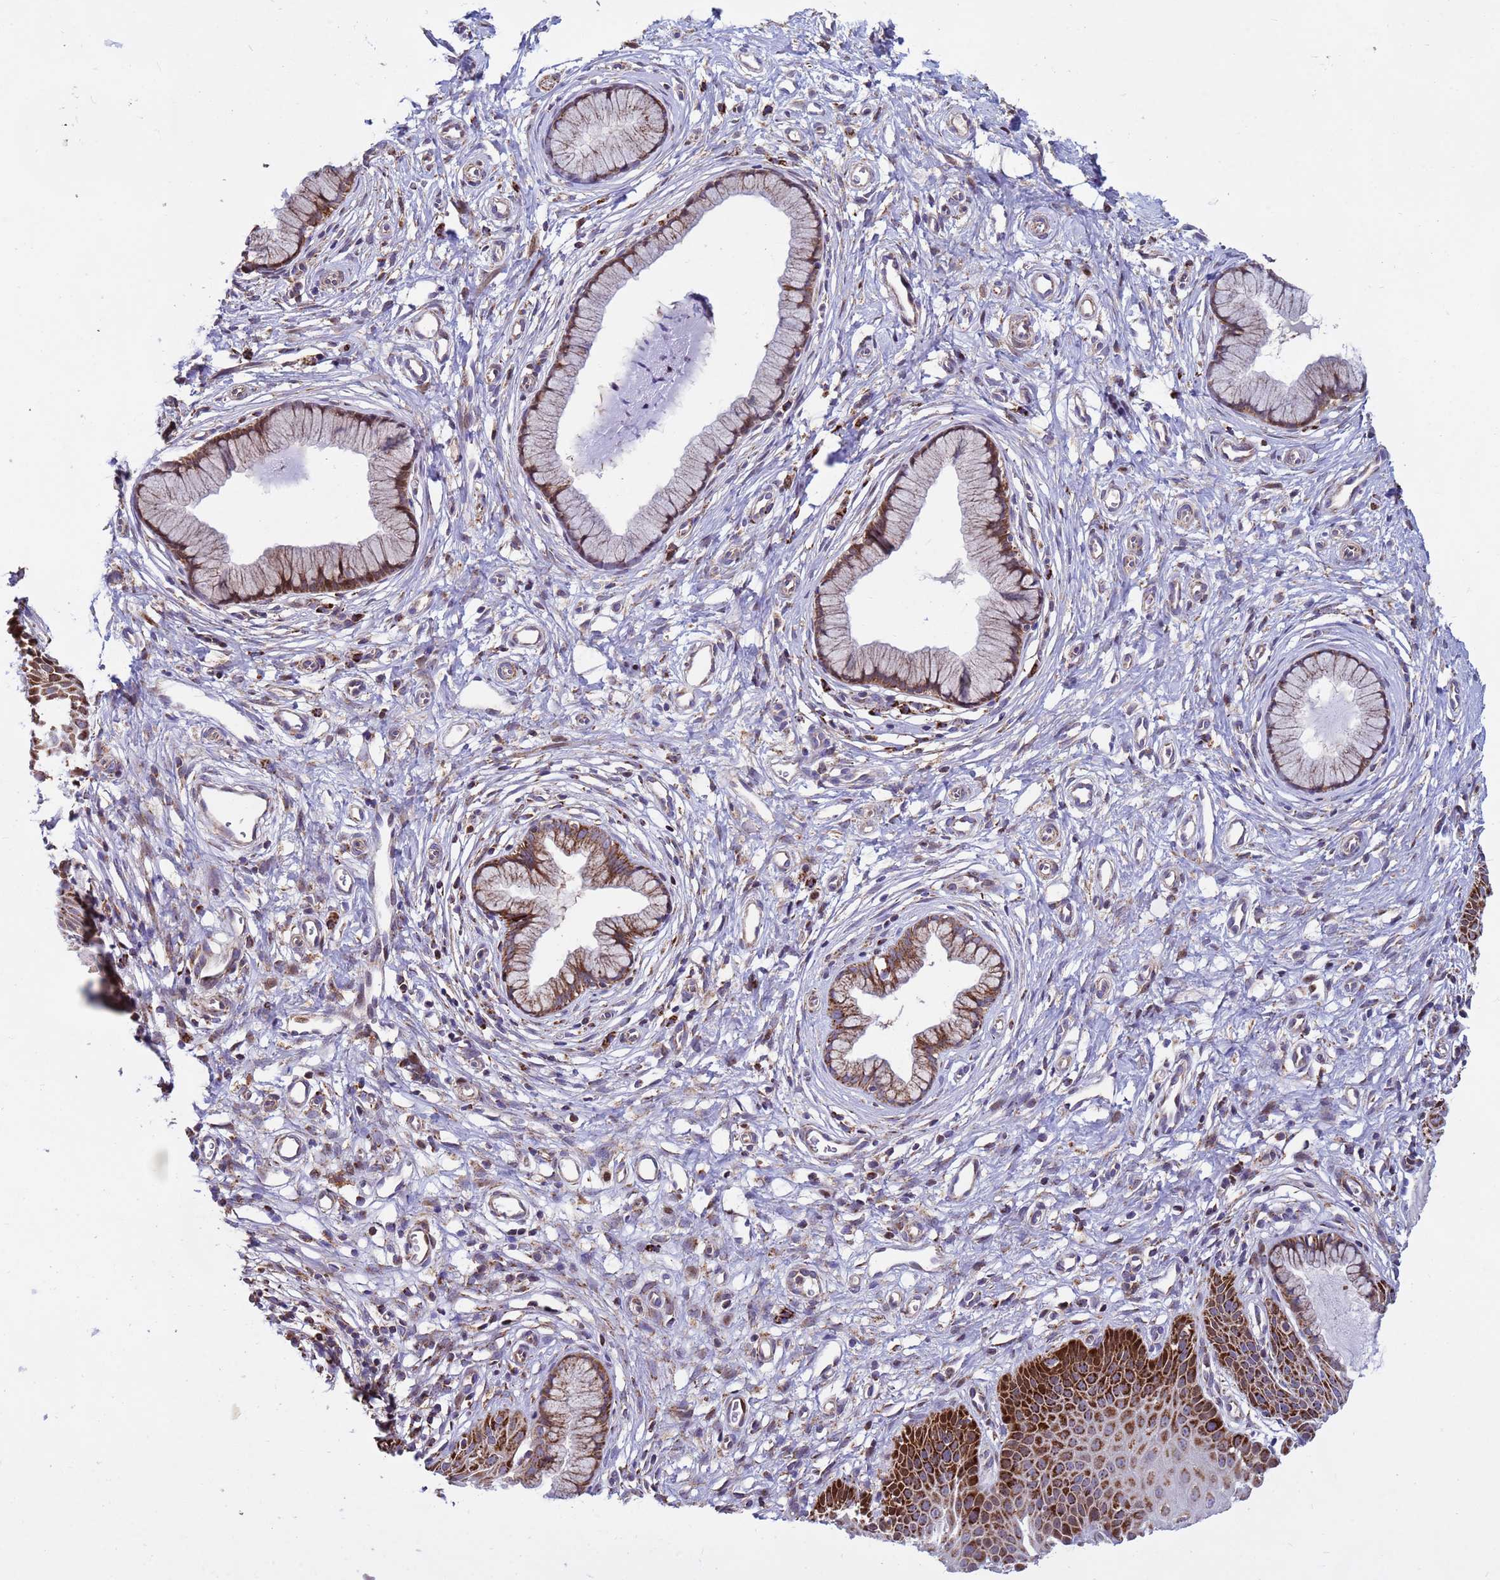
{"staining": {"intensity": "moderate", "quantity": ">75%", "location": "cytoplasmic/membranous,nuclear"}, "tissue": "cervix", "cell_type": "Glandular cells", "image_type": "normal", "snomed": [{"axis": "morphology", "description": "Normal tissue, NOS"}, {"axis": "topography", "description": "Cervix"}], "caption": "High-magnification brightfield microscopy of benign cervix stained with DAB (3,3'-diaminobenzidine) (brown) and counterstained with hematoxylin (blue). glandular cells exhibit moderate cytoplasmic/membranous,nuclear positivity is appreciated in approximately>75% of cells. Immunohistochemistry (ihc) stains the protein of interest in brown and the nuclei are stained blue.", "gene": "TUBGCP3", "patient": {"sex": "female", "age": 36}}